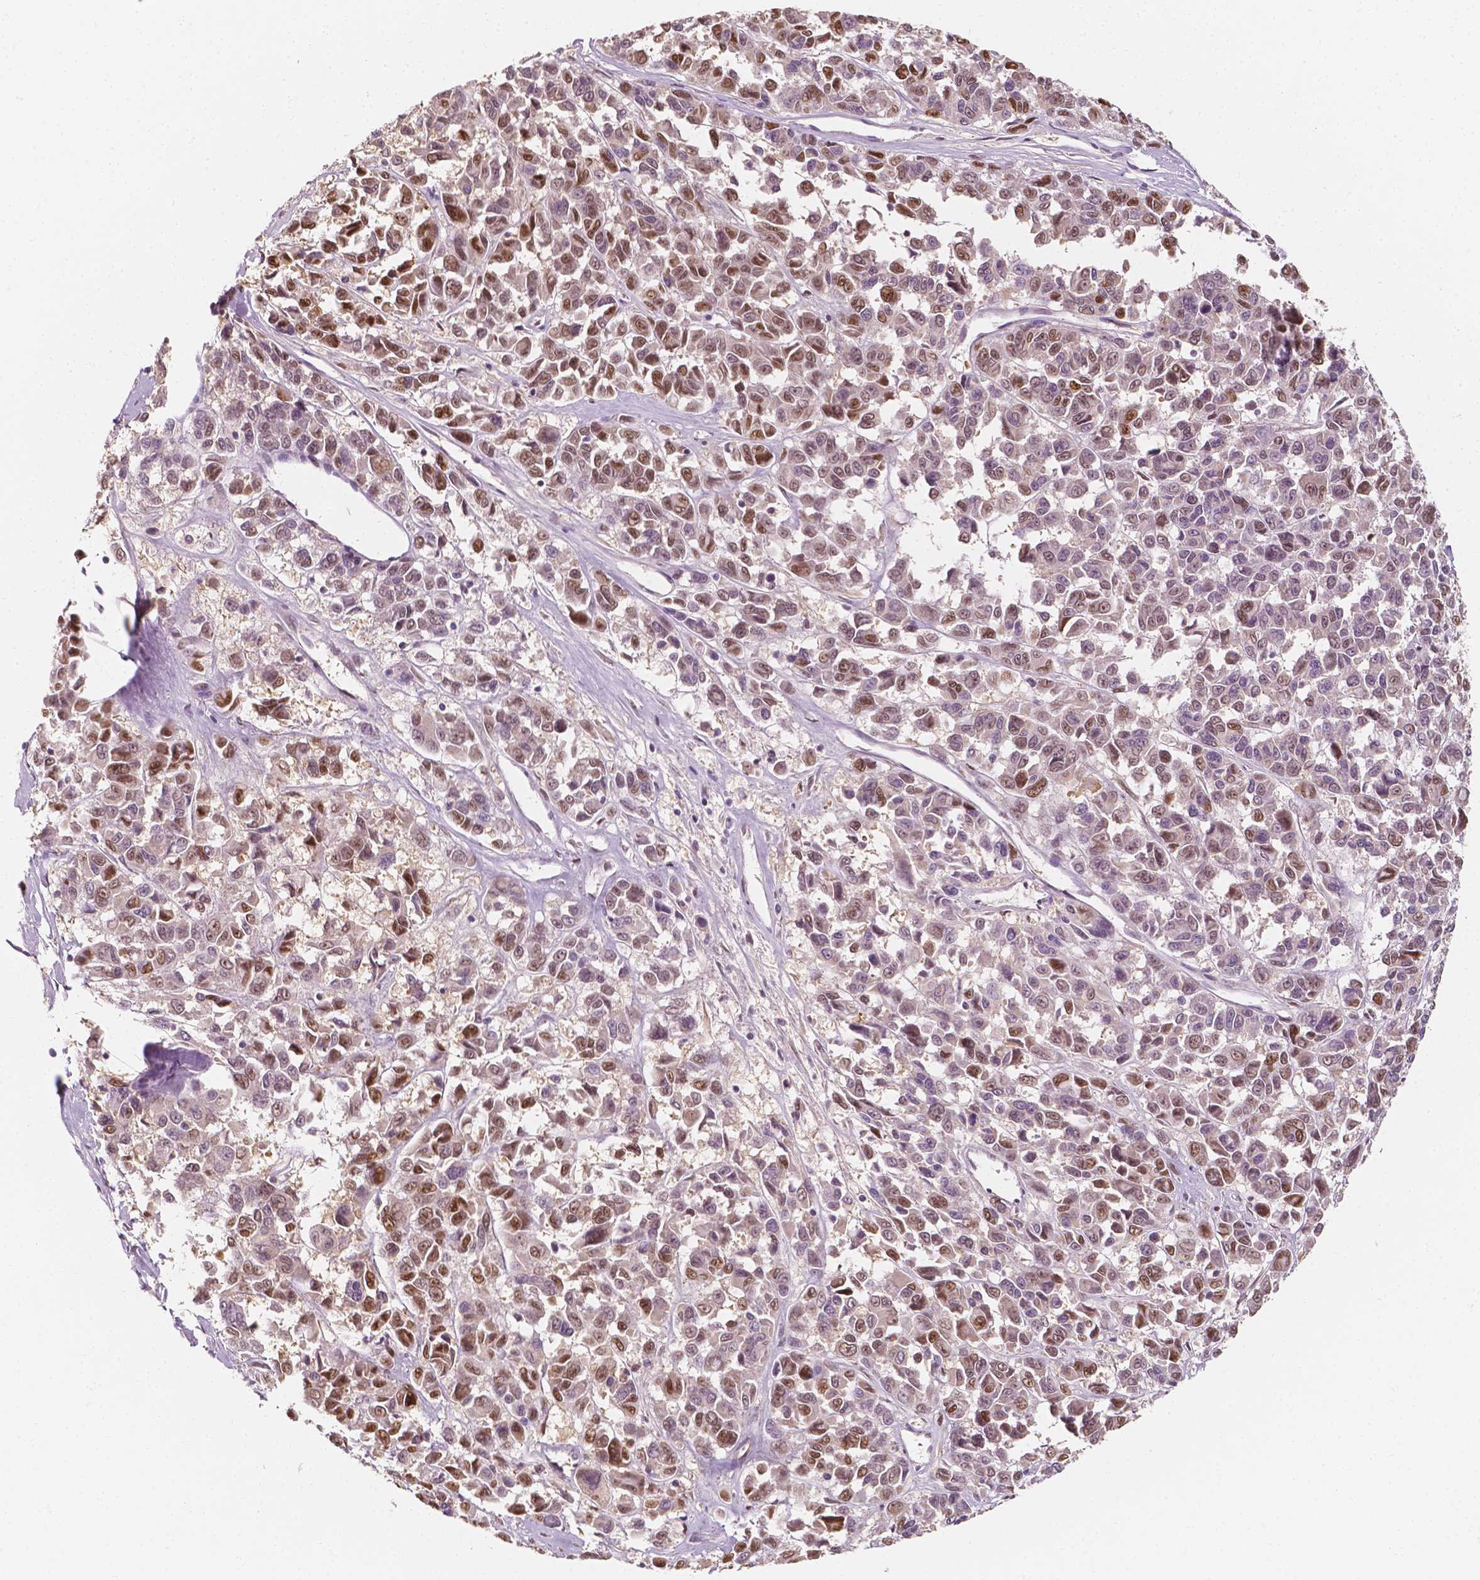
{"staining": {"intensity": "moderate", "quantity": "25%-75%", "location": "cytoplasmic/membranous,nuclear"}, "tissue": "melanoma", "cell_type": "Tumor cells", "image_type": "cancer", "snomed": [{"axis": "morphology", "description": "Malignant melanoma, NOS"}, {"axis": "topography", "description": "Skin"}], "caption": "Immunohistochemistry histopathology image of human melanoma stained for a protein (brown), which exhibits medium levels of moderate cytoplasmic/membranous and nuclear staining in approximately 25%-75% of tumor cells.", "gene": "TBC1D17", "patient": {"sex": "female", "age": 66}}